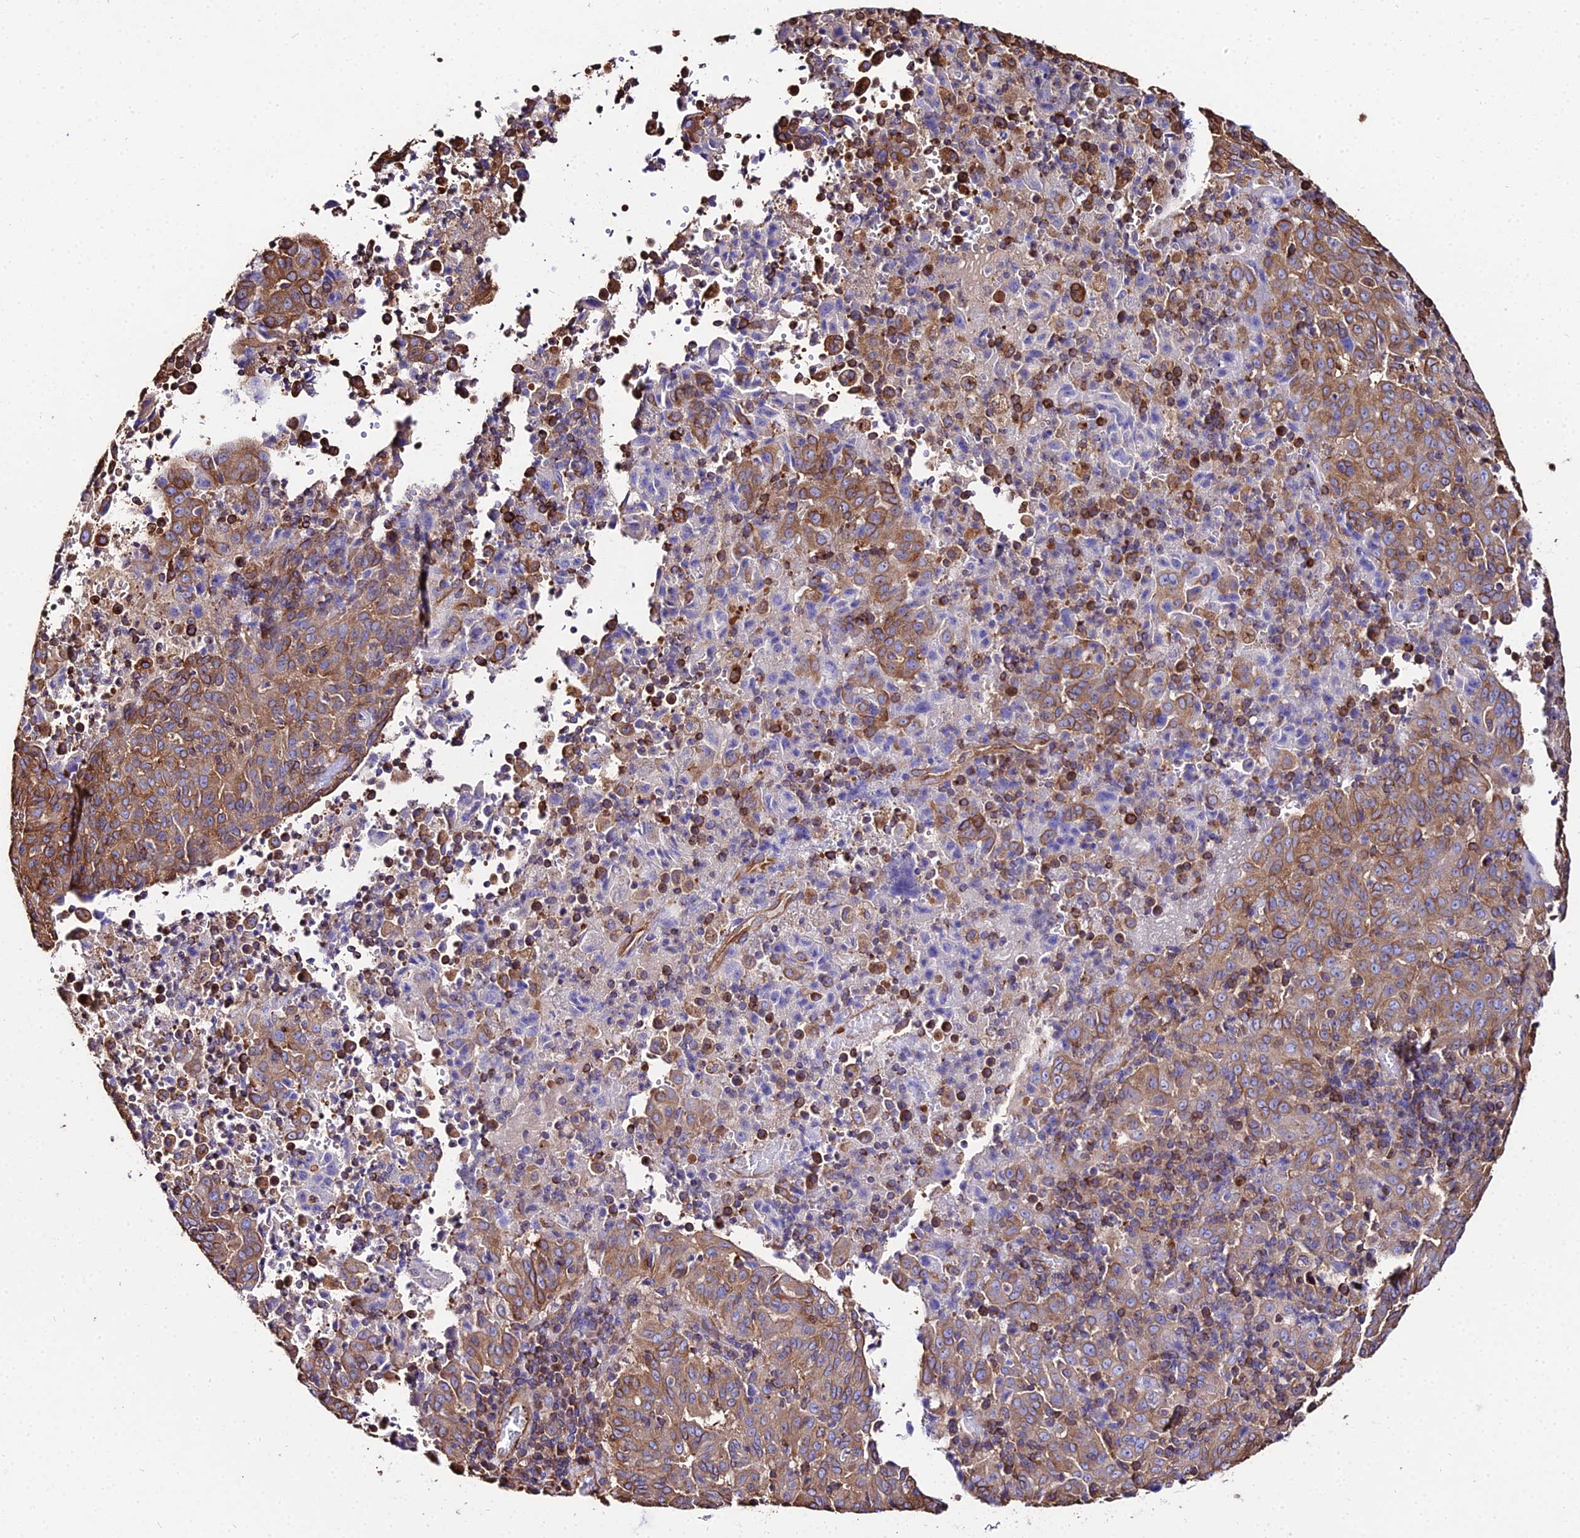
{"staining": {"intensity": "moderate", "quantity": ">75%", "location": "cytoplasmic/membranous"}, "tissue": "pancreatic cancer", "cell_type": "Tumor cells", "image_type": "cancer", "snomed": [{"axis": "morphology", "description": "Adenocarcinoma, NOS"}, {"axis": "topography", "description": "Pancreas"}], "caption": "Pancreatic cancer was stained to show a protein in brown. There is medium levels of moderate cytoplasmic/membranous staining in approximately >75% of tumor cells. (Brightfield microscopy of DAB IHC at high magnification).", "gene": "TUBA3D", "patient": {"sex": "male", "age": 63}}